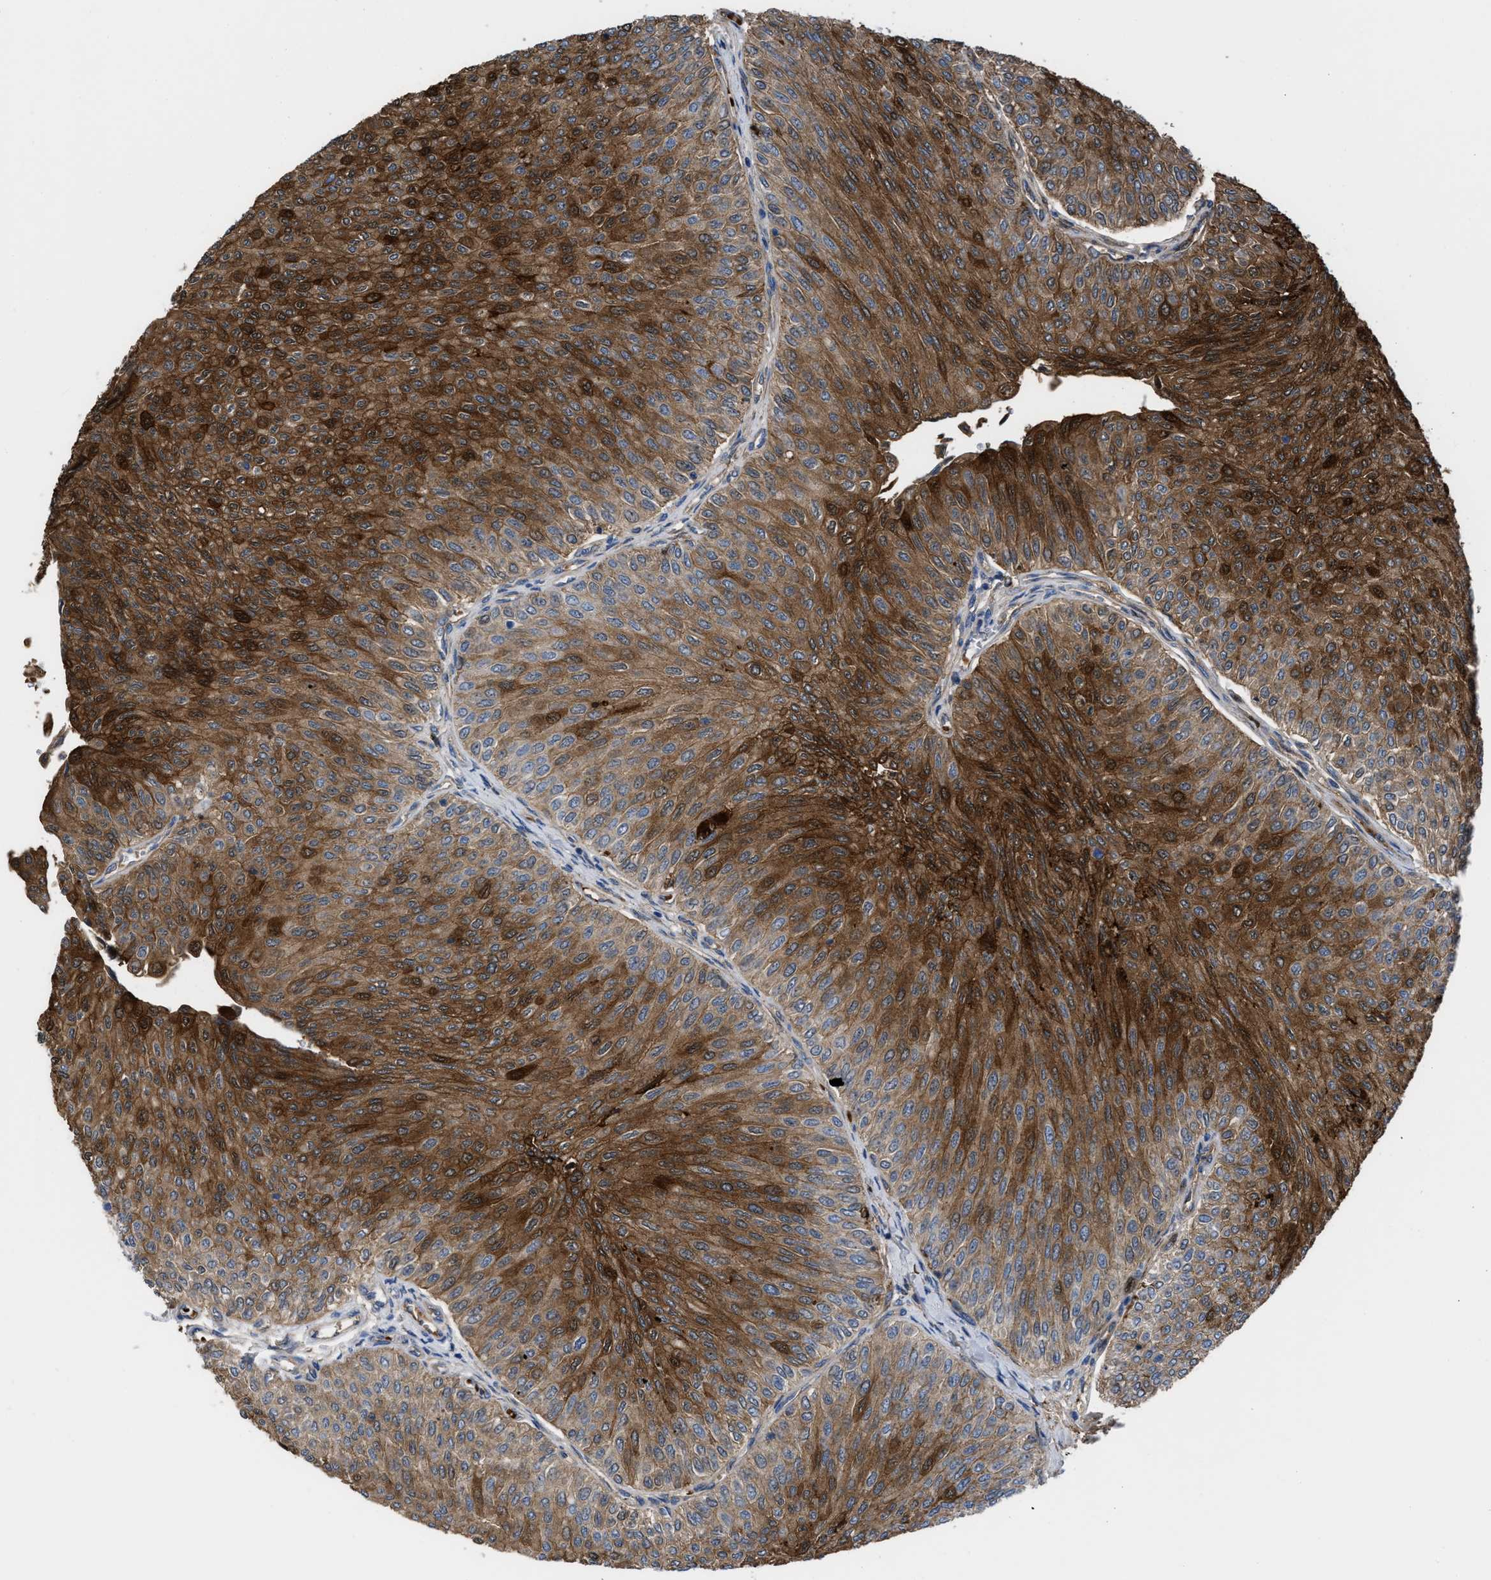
{"staining": {"intensity": "moderate", "quantity": ">75%", "location": "cytoplasmic/membranous,nuclear"}, "tissue": "urothelial cancer", "cell_type": "Tumor cells", "image_type": "cancer", "snomed": [{"axis": "morphology", "description": "Urothelial carcinoma, Low grade"}, {"axis": "topography", "description": "Urinary bladder"}], "caption": "The histopathology image reveals immunohistochemical staining of urothelial cancer. There is moderate cytoplasmic/membranous and nuclear expression is present in approximately >75% of tumor cells.", "gene": "TRIOBP", "patient": {"sex": "male", "age": 78}}